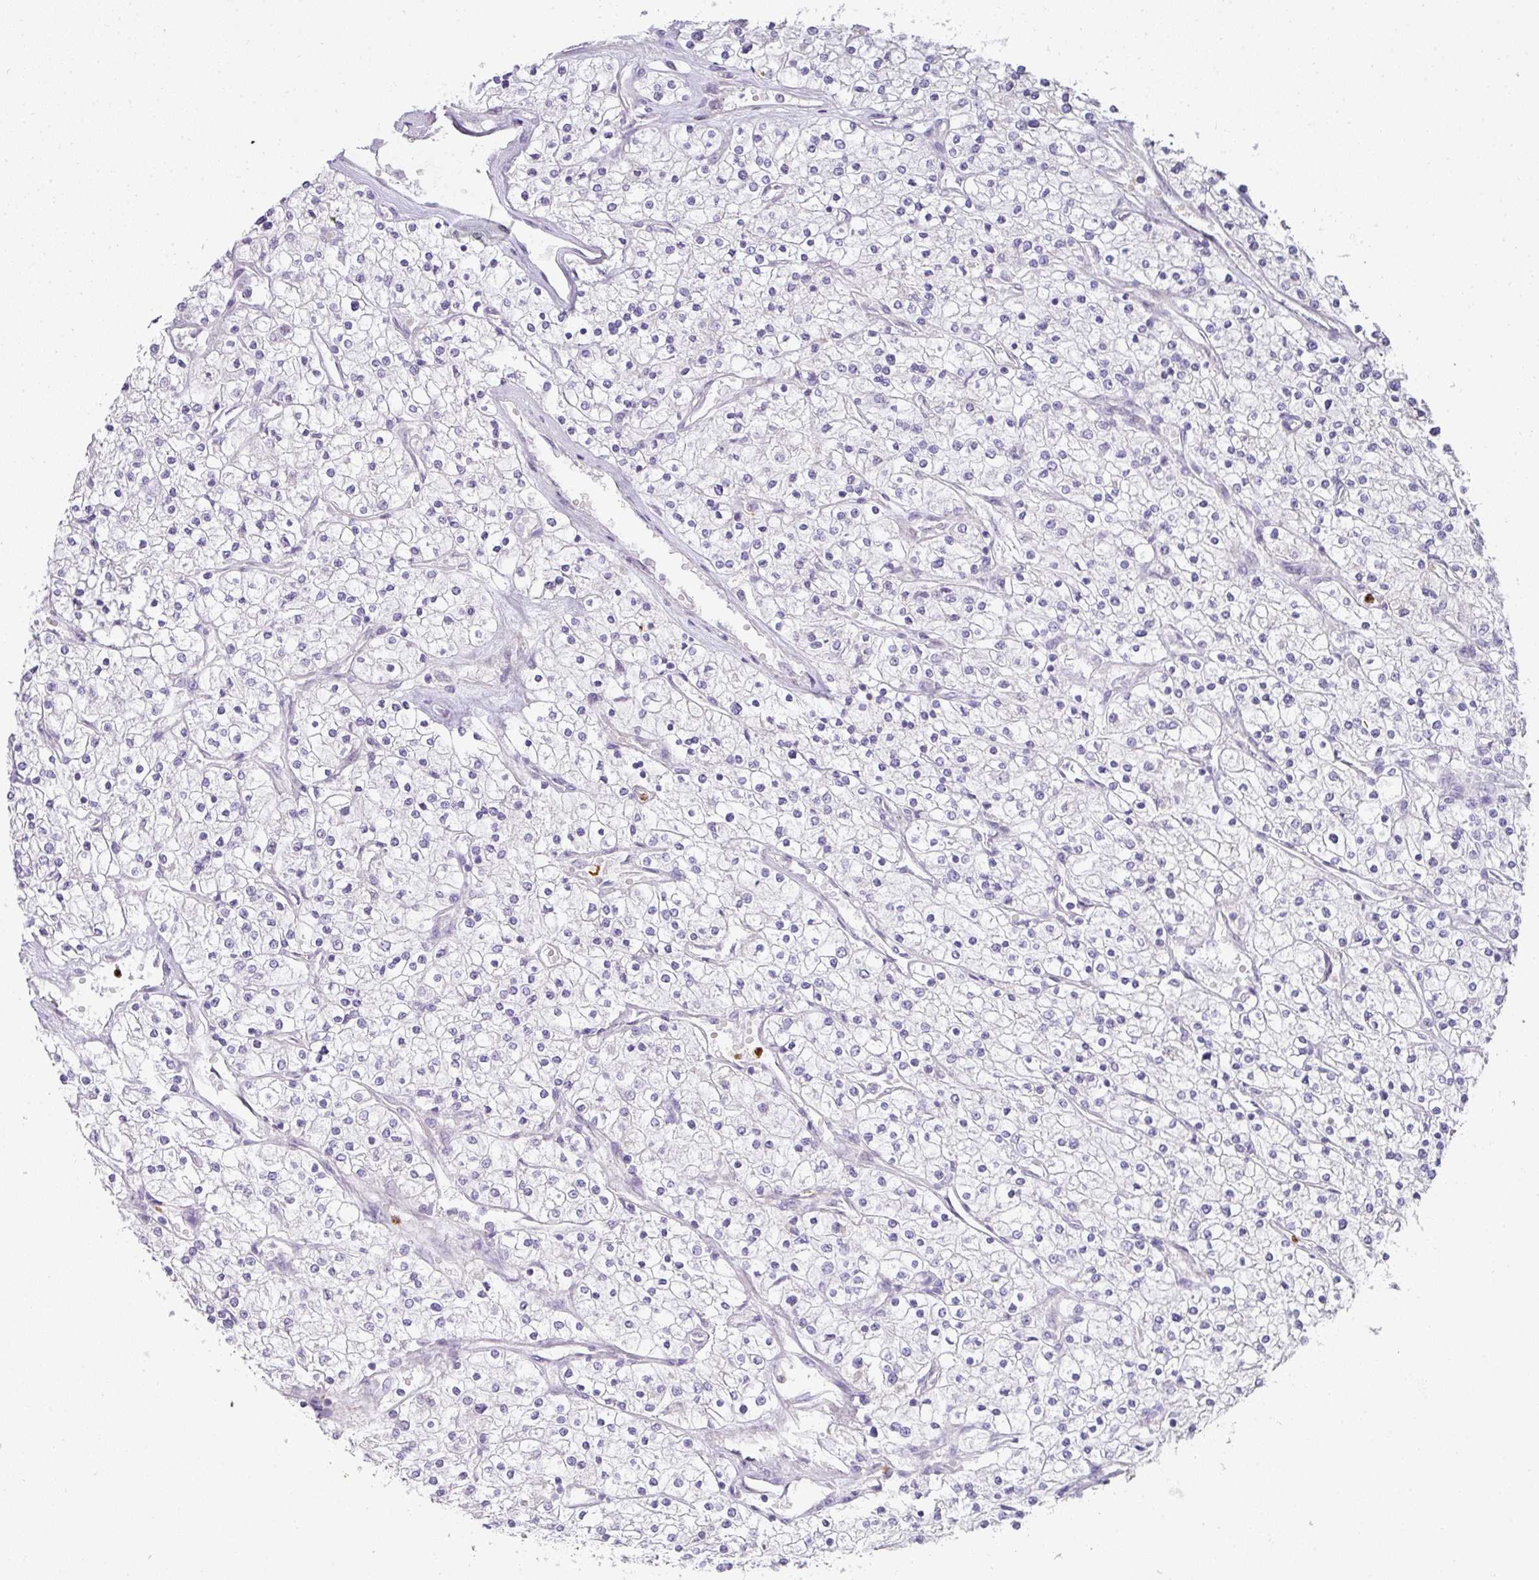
{"staining": {"intensity": "negative", "quantity": "none", "location": "none"}, "tissue": "renal cancer", "cell_type": "Tumor cells", "image_type": "cancer", "snomed": [{"axis": "morphology", "description": "Adenocarcinoma, NOS"}, {"axis": "topography", "description": "Kidney"}], "caption": "Human renal cancer (adenocarcinoma) stained for a protein using immunohistochemistry (IHC) reveals no expression in tumor cells.", "gene": "HHEX", "patient": {"sex": "male", "age": 80}}